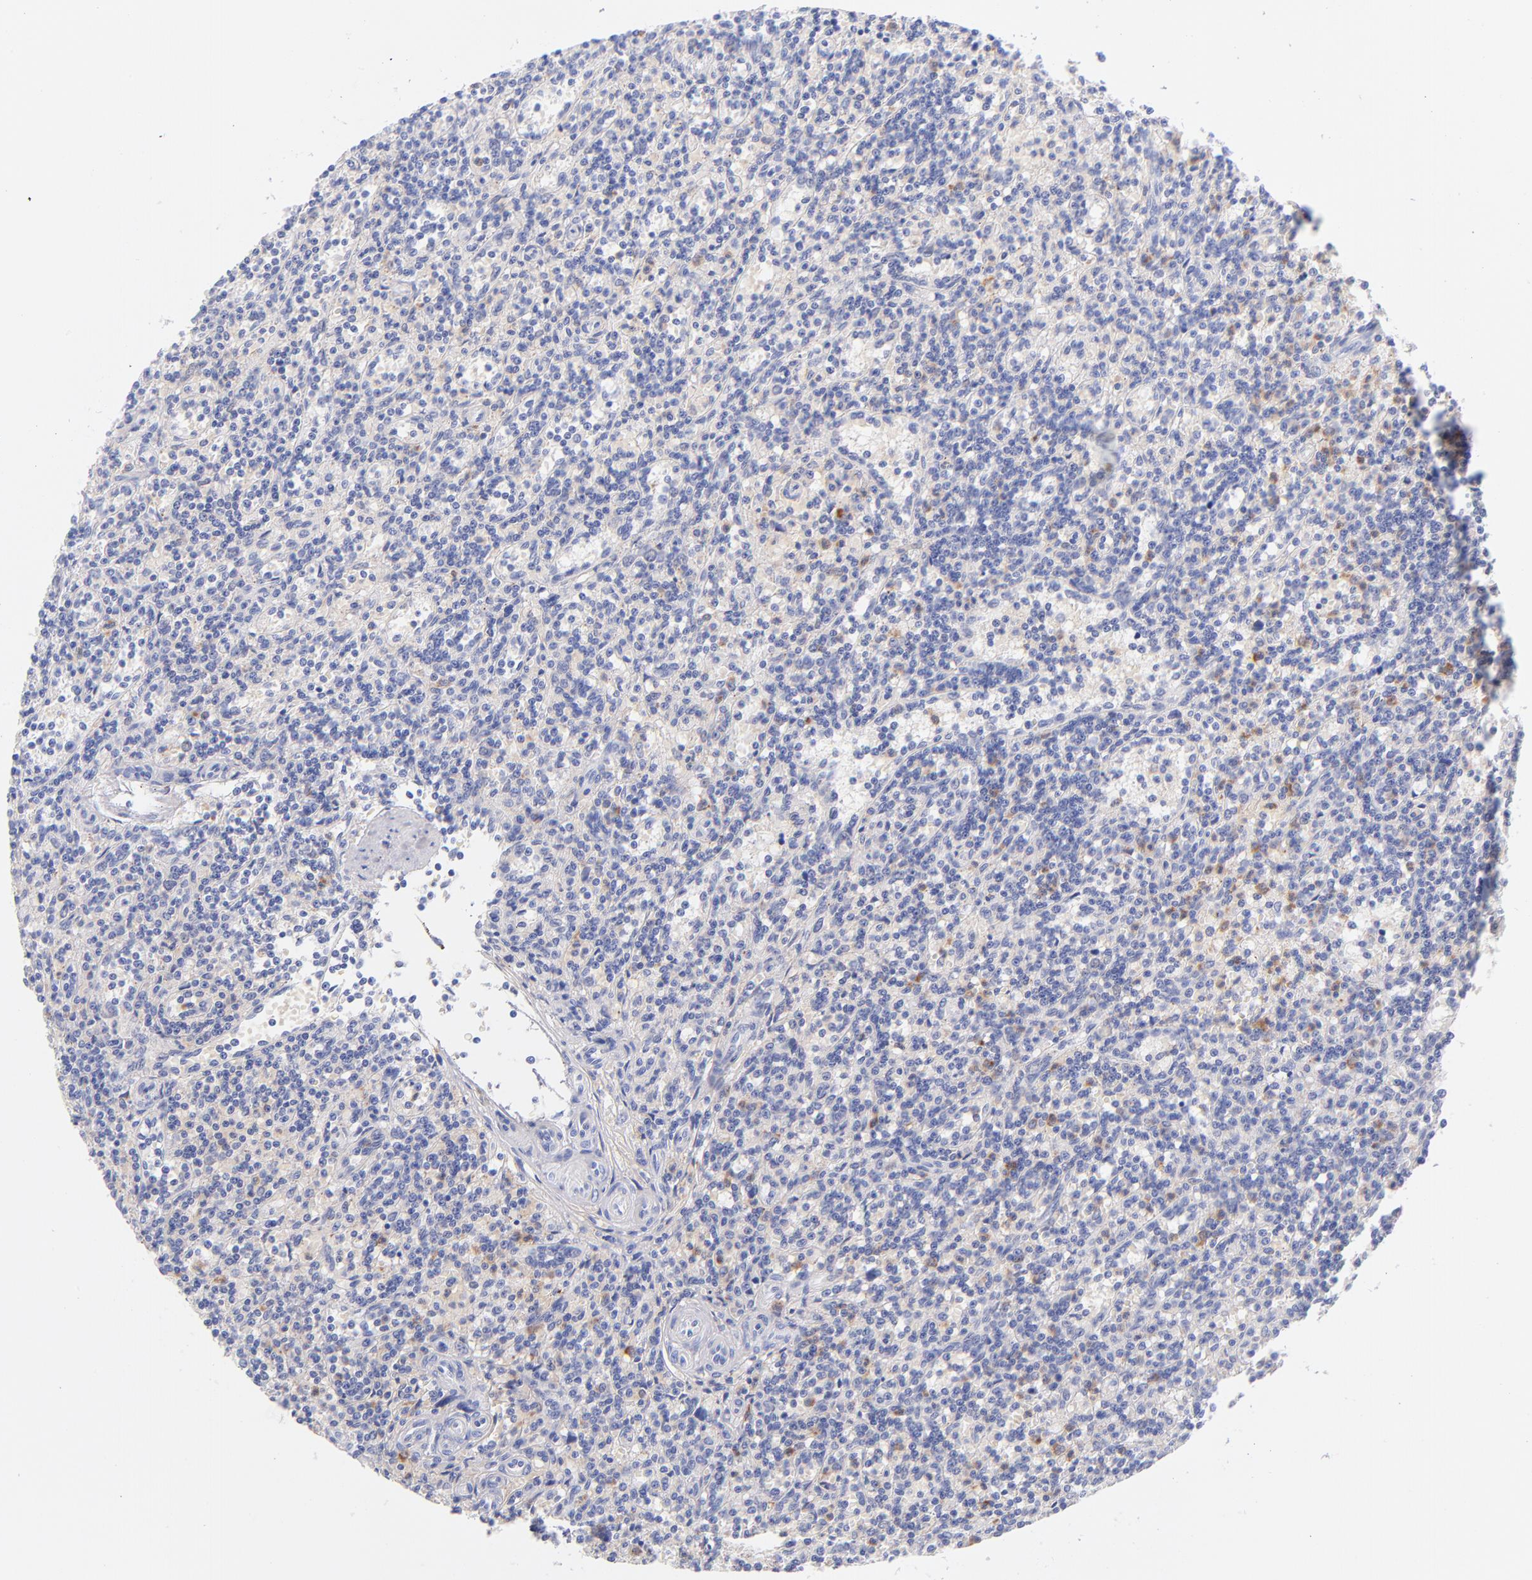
{"staining": {"intensity": "weak", "quantity": "<25%", "location": "cytoplasmic/membranous"}, "tissue": "lymphoma", "cell_type": "Tumor cells", "image_type": "cancer", "snomed": [{"axis": "morphology", "description": "Malignant lymphoma, non-Hodgkin's type, Low grade"}, {"axis": "topography", "description": "Spleen"}], "caption": "High magnification brightfield microscopy of lymphoma stained with DAB (brown) and counterstained with hematoxylin (blue): tumor cells show no significant positivity. (Stains: DAB IHC with hematoxylin counter stain, Microscopy: brightfield microscopy at high magnification).", "gene": "HP", "patient": {"sex": "male", "age": 73}}